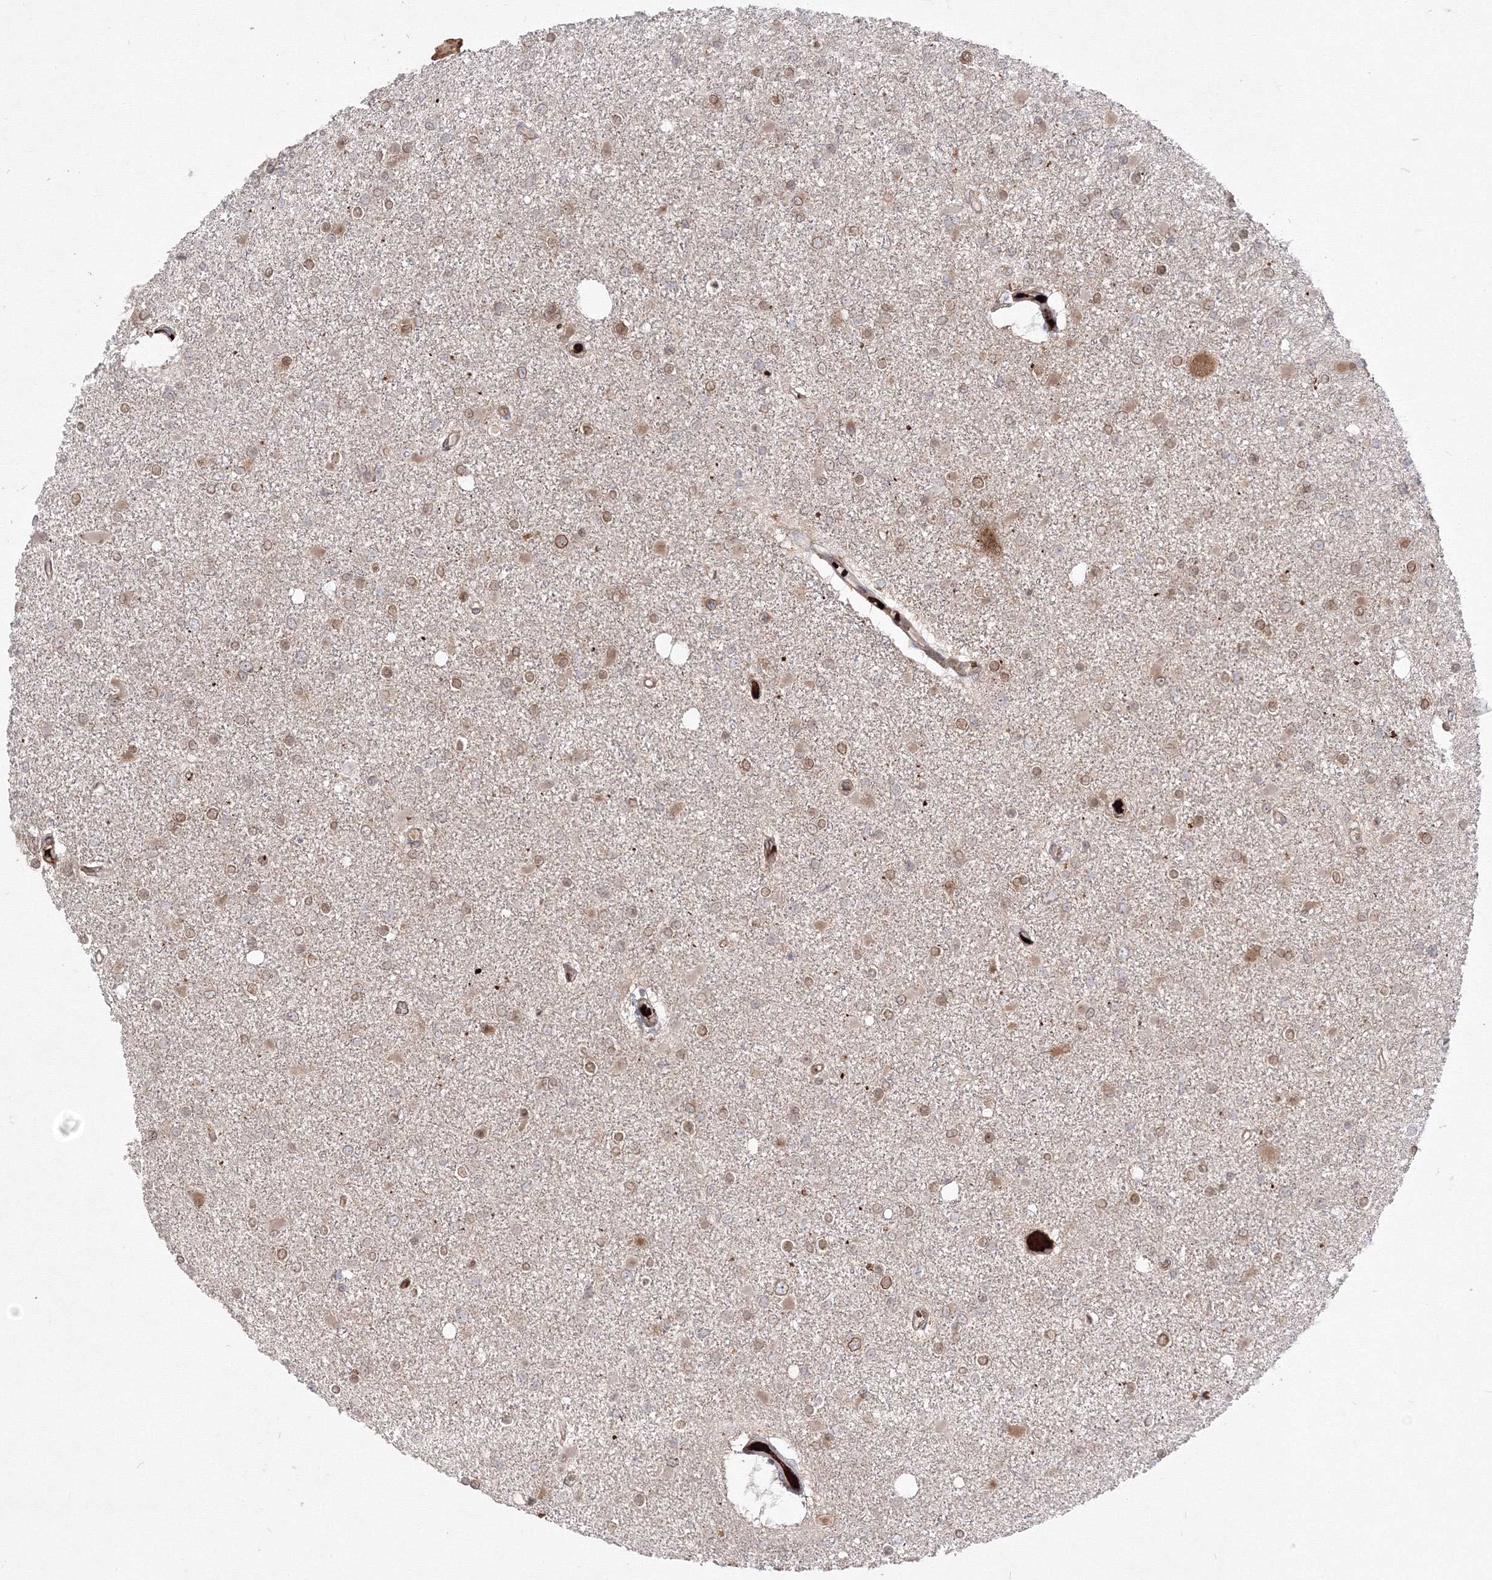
{"staining": {"intensity": "moderate", "quantity": "25%-75%", "location": "cytoplasmic/membranous,nuclear"}, "tissue": "glioma", "cell_type": "Tumor cells", "image_type": "cancer", "snomed": [{"axis": "morphology", "description": "Glioma, malignant, Low grade"}, {"axis": "topography", "description": "Brain"}], "caption": "Protein staining of malignant glioma (low-grade) tissue demonstrates moderate cytoplasmic/membranous and nuclear staining in about 25%-75% of tumor cells.", "gene": "DNAJB2", "patient": {"sex": "female", "age": 22}}